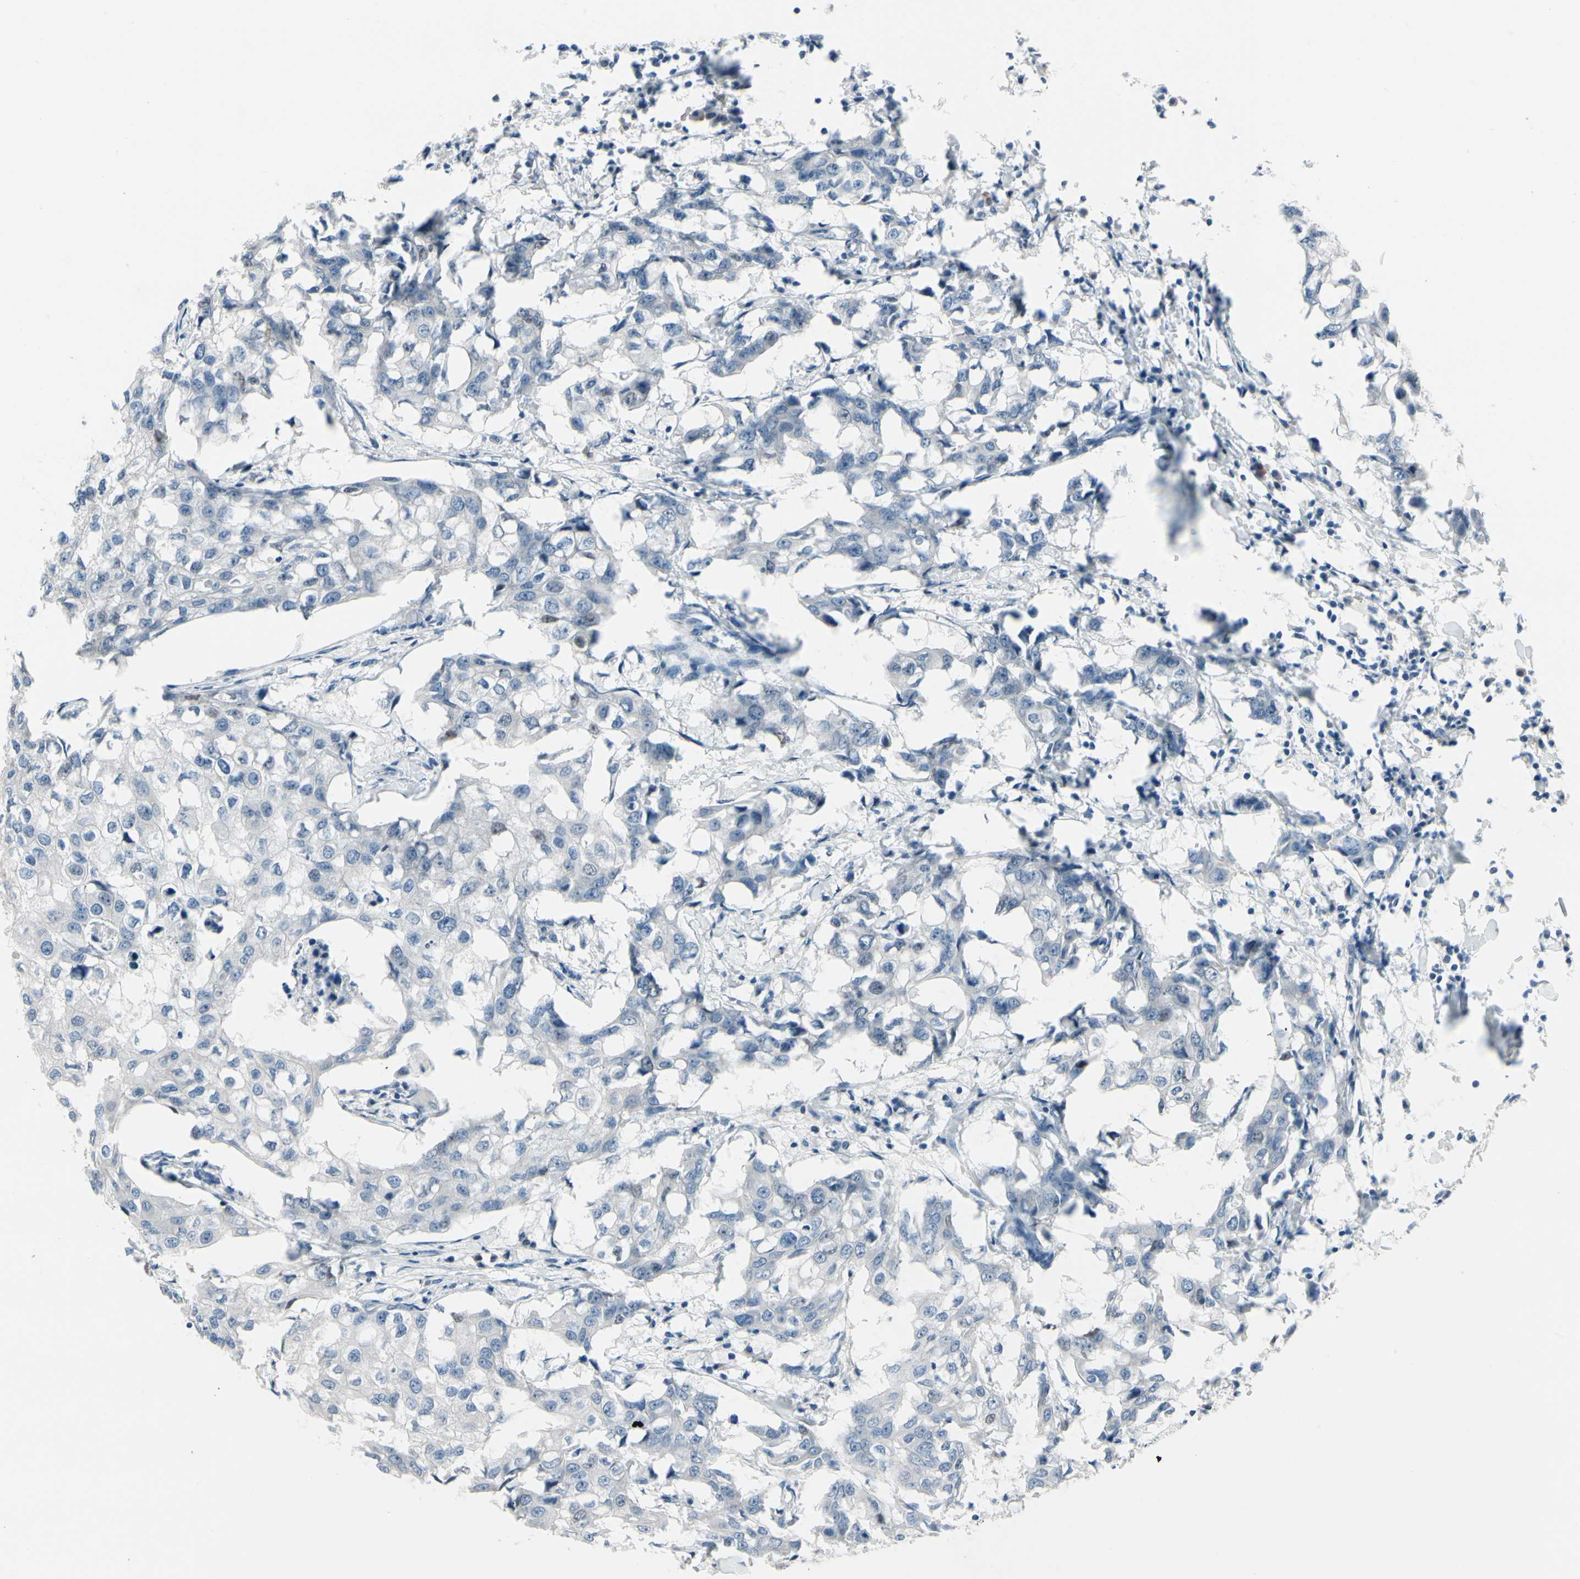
{"staining": {"intensity": "weak", "quantity": "<25%", "location": "nuclear"}, "tissue": "breast cancer", "cell_type": "Tumor cells", "image_type": "cancer", "snomed": [{"axis": "morphology", "description": "Duct carcinoma"}, {"axis": "topography", "description": "Breast"}], "caption": "IHC photomicrograph of neoplastic tissue: human breast cancer stained with DAB (3,3'-diaminobenzidine) demonstrates no significant protein positivity in tumor cells.", "gene": "PGR", "patient": {"sex": "female", "age": 27}}